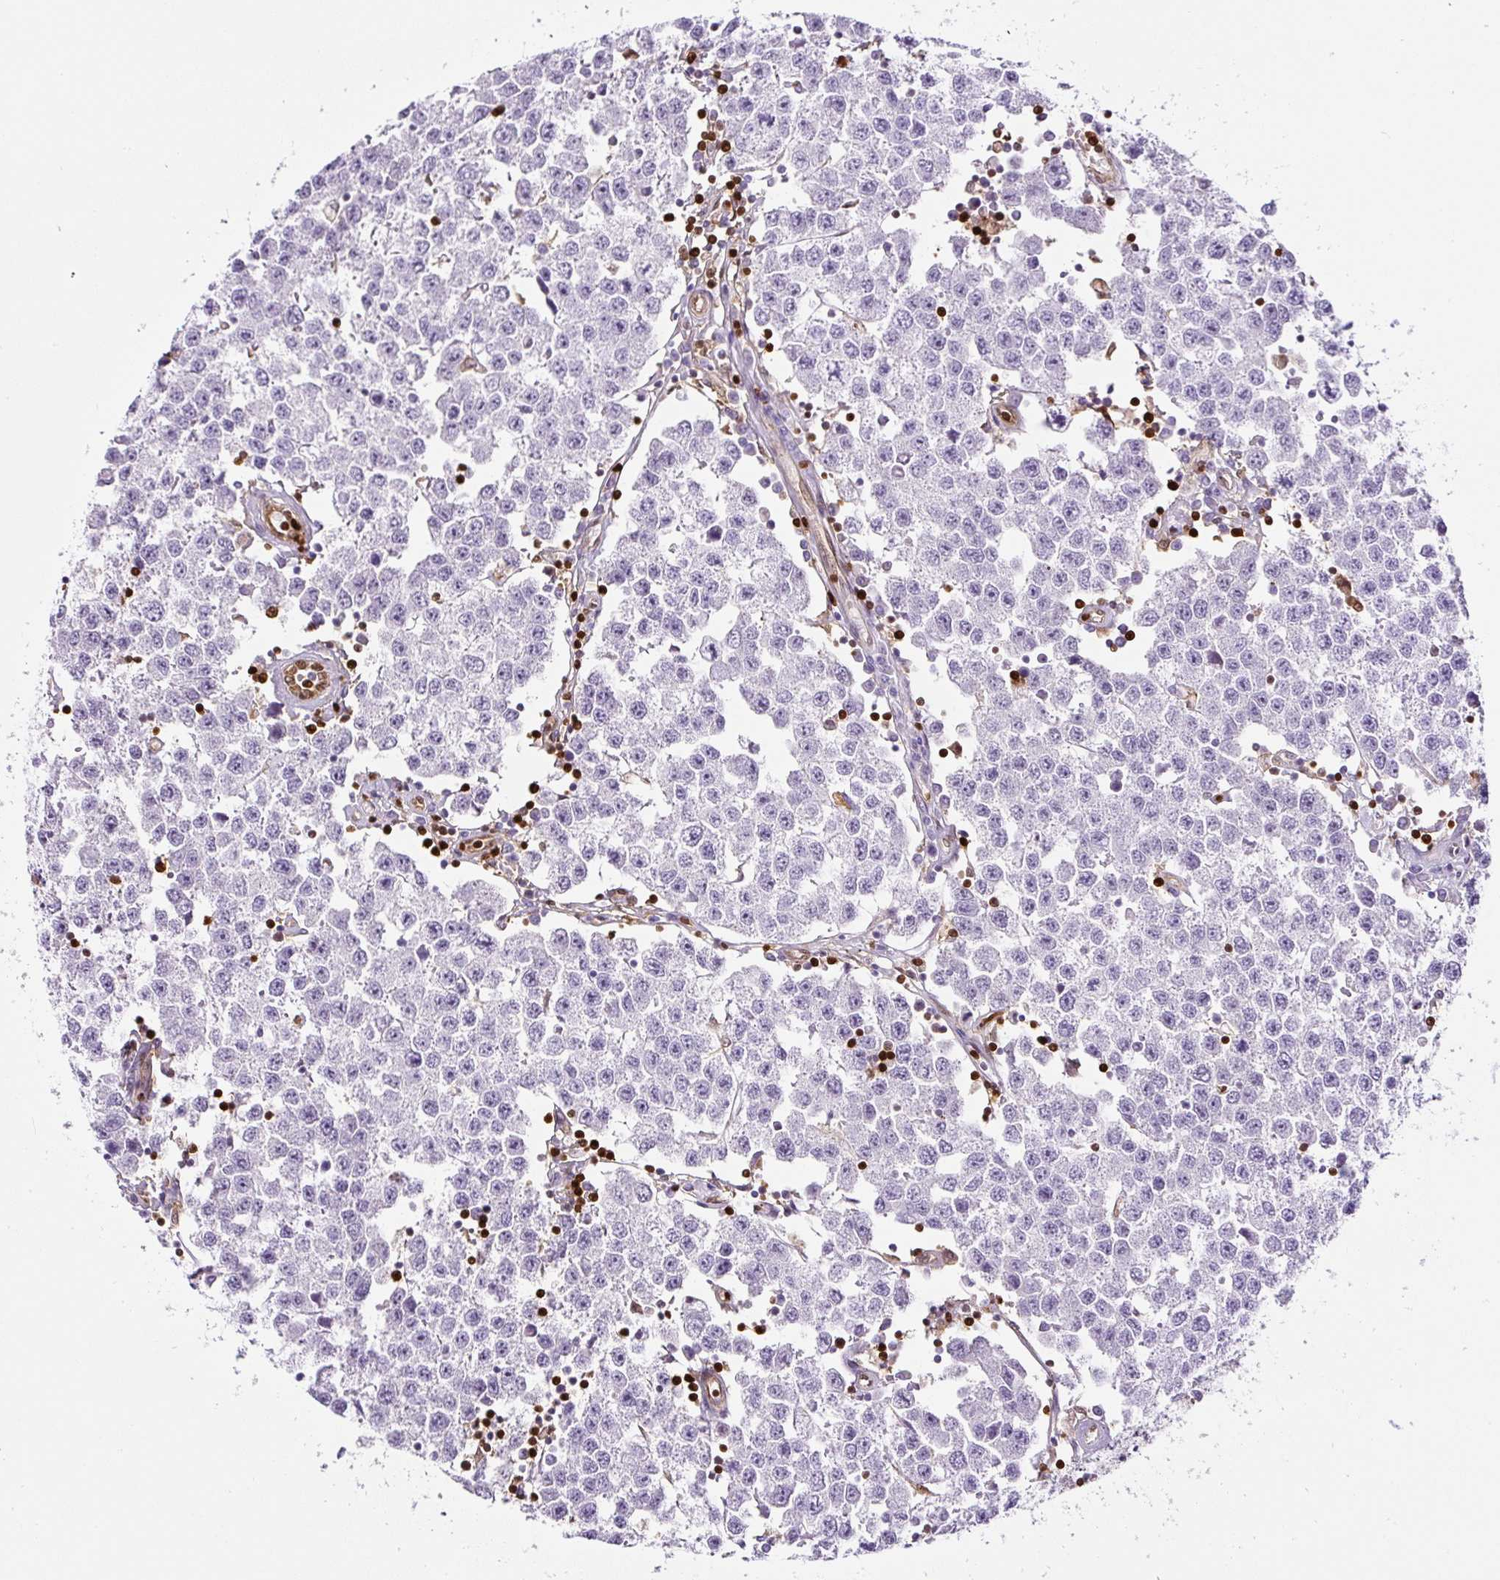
{"staining": {"intensity": "negative", "quantity": "none", "location": "none"}, "tissue": "testis cancer", "cell_type": "Tumor cells", "image_type": "cancer", "snomed": [{"axis": "morphology", "description": "Seminoma, NOS"}, {"axis": "topography", "description": "Testis"}], "caption": "Immunohistochemical staining of testis cancer (seminoma) shows no significant expression in tumor cells.", "gene": "ANXA1", "patient": {"sex": "male", "age": 34}}